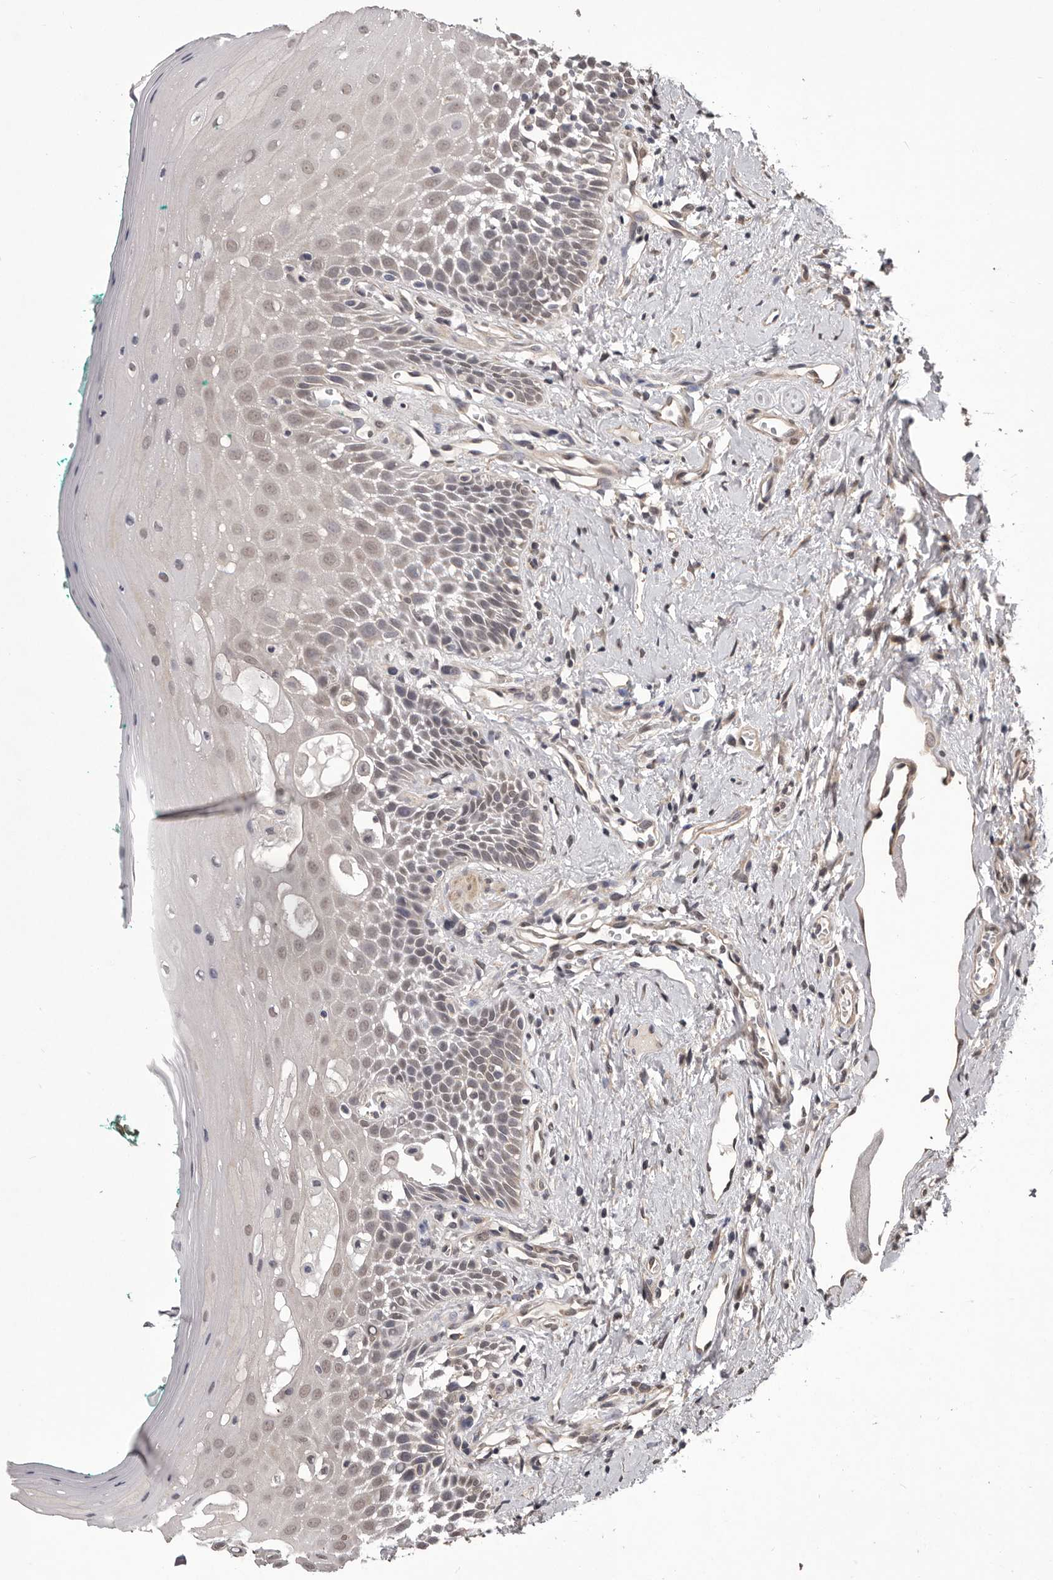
{"staining": {"intensity": "weak", "quantity": "25%-75%", "location": "nuclear"}, "tissue": "oral mucosa", "cell_type": "Squamous epithelial cells", "image_type": "normal", "snomed": [{"axis": "morphology", "description": "Normal tissue, NOS"}, {"axis": "topography", "description": "Oral tissue"}], "caption": "Human oral mucosa stained for a protein (brown) exhibits weak nuclear positive expression in approximately 25%-75% of squamous epithelial cells.", "gene": "CELF3", "patient": {"sex": "female", "age": 70}}